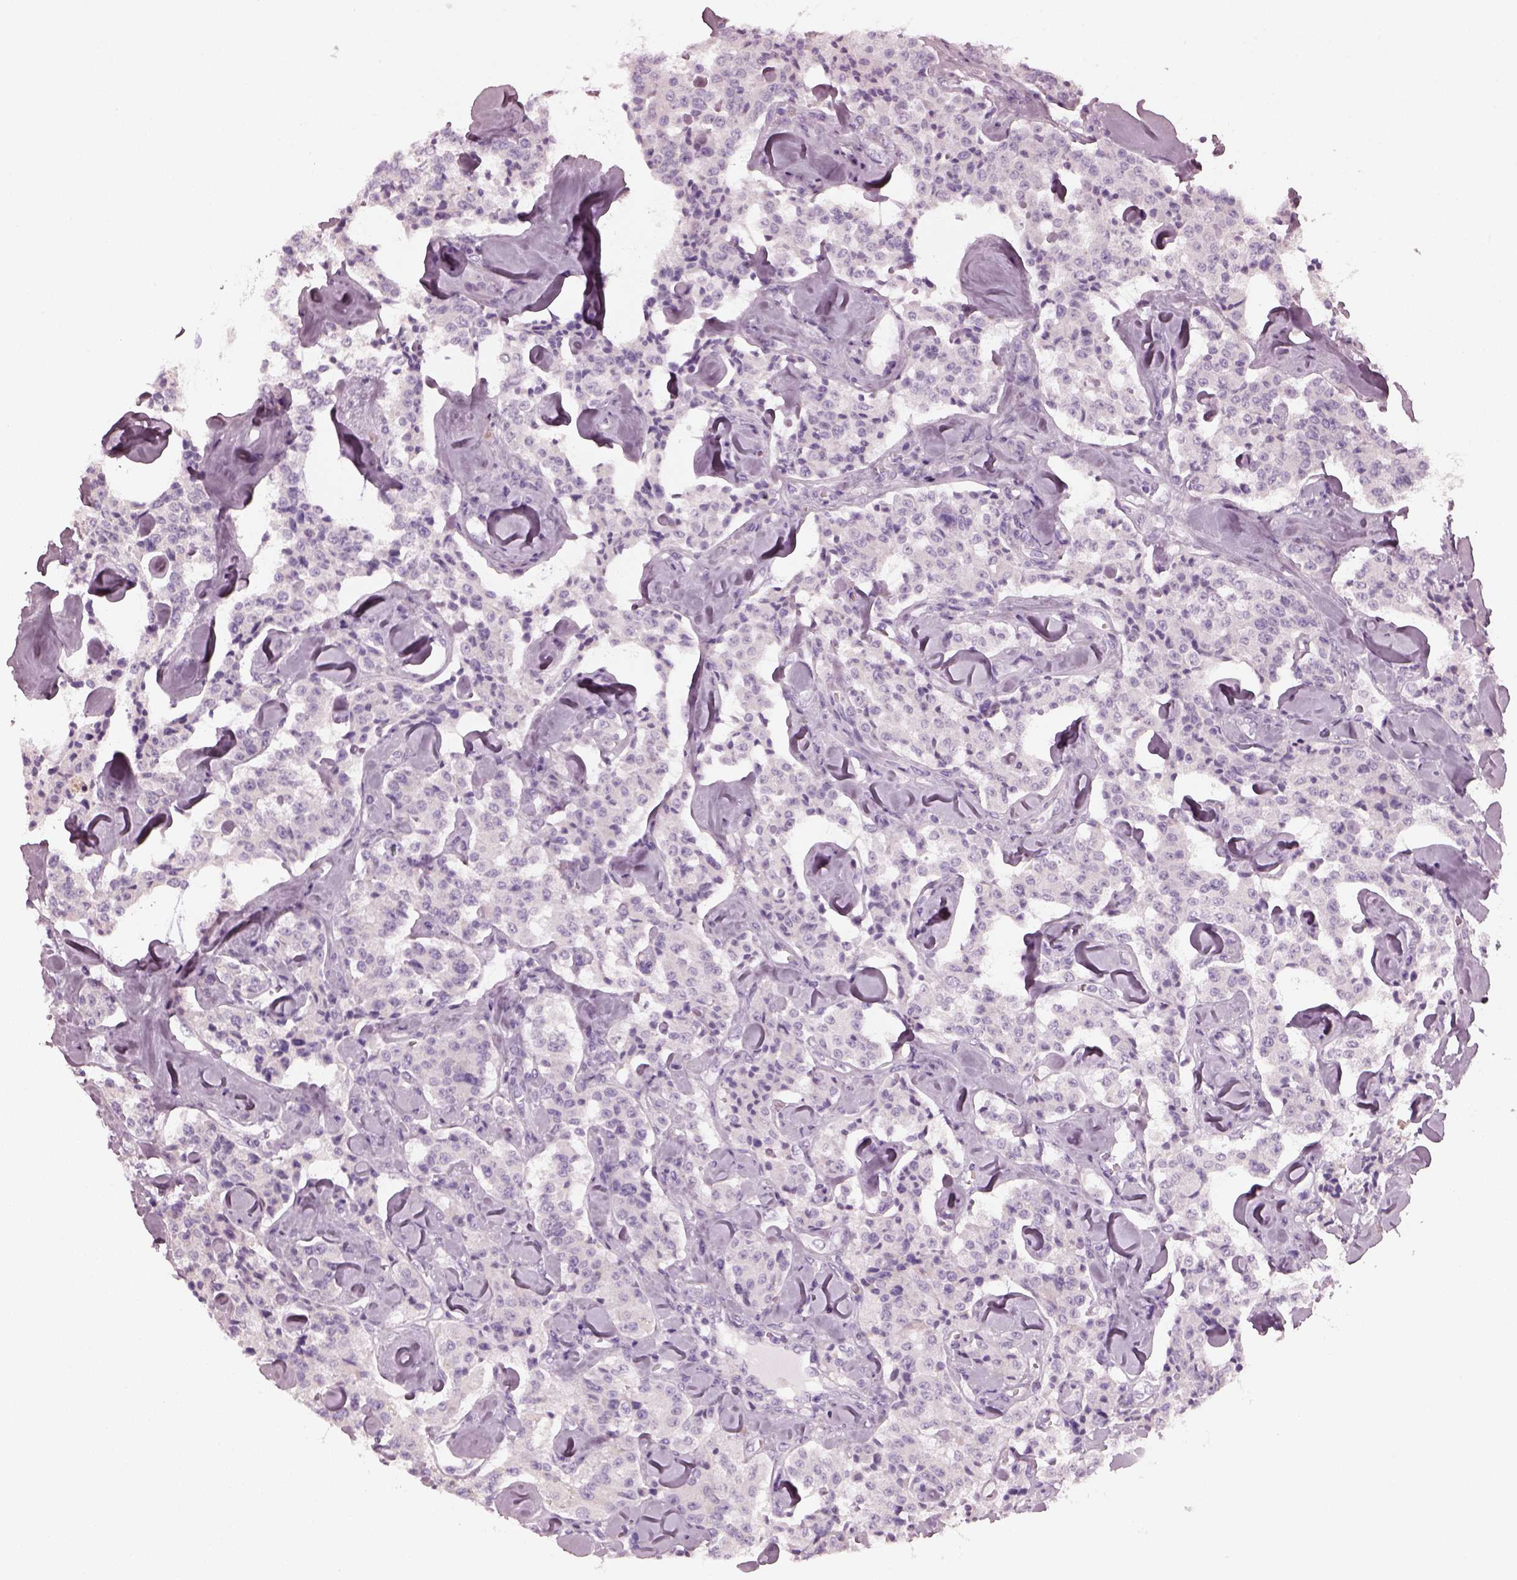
{"staining": {"intensity": "negative", "quantity": "none", "location": "none"}, "tissue": "carcinoid", "cell_type": "Tumor cells", "image_type": "cancer", "snomed": [{"axis": "morphology", "description": "Carcinoid, malignant, NOS"}, {"axis": "topography", "description": "Pancreas"}], "caption": "The immunohistochemistry (IHC) photomicrograph has no significant positivity in tumor cells of malignant carcinoid tissue. Nuclei are stained in blue.", "gene": "RCVRN", "patient": {"sex": "male", "age": 41}}